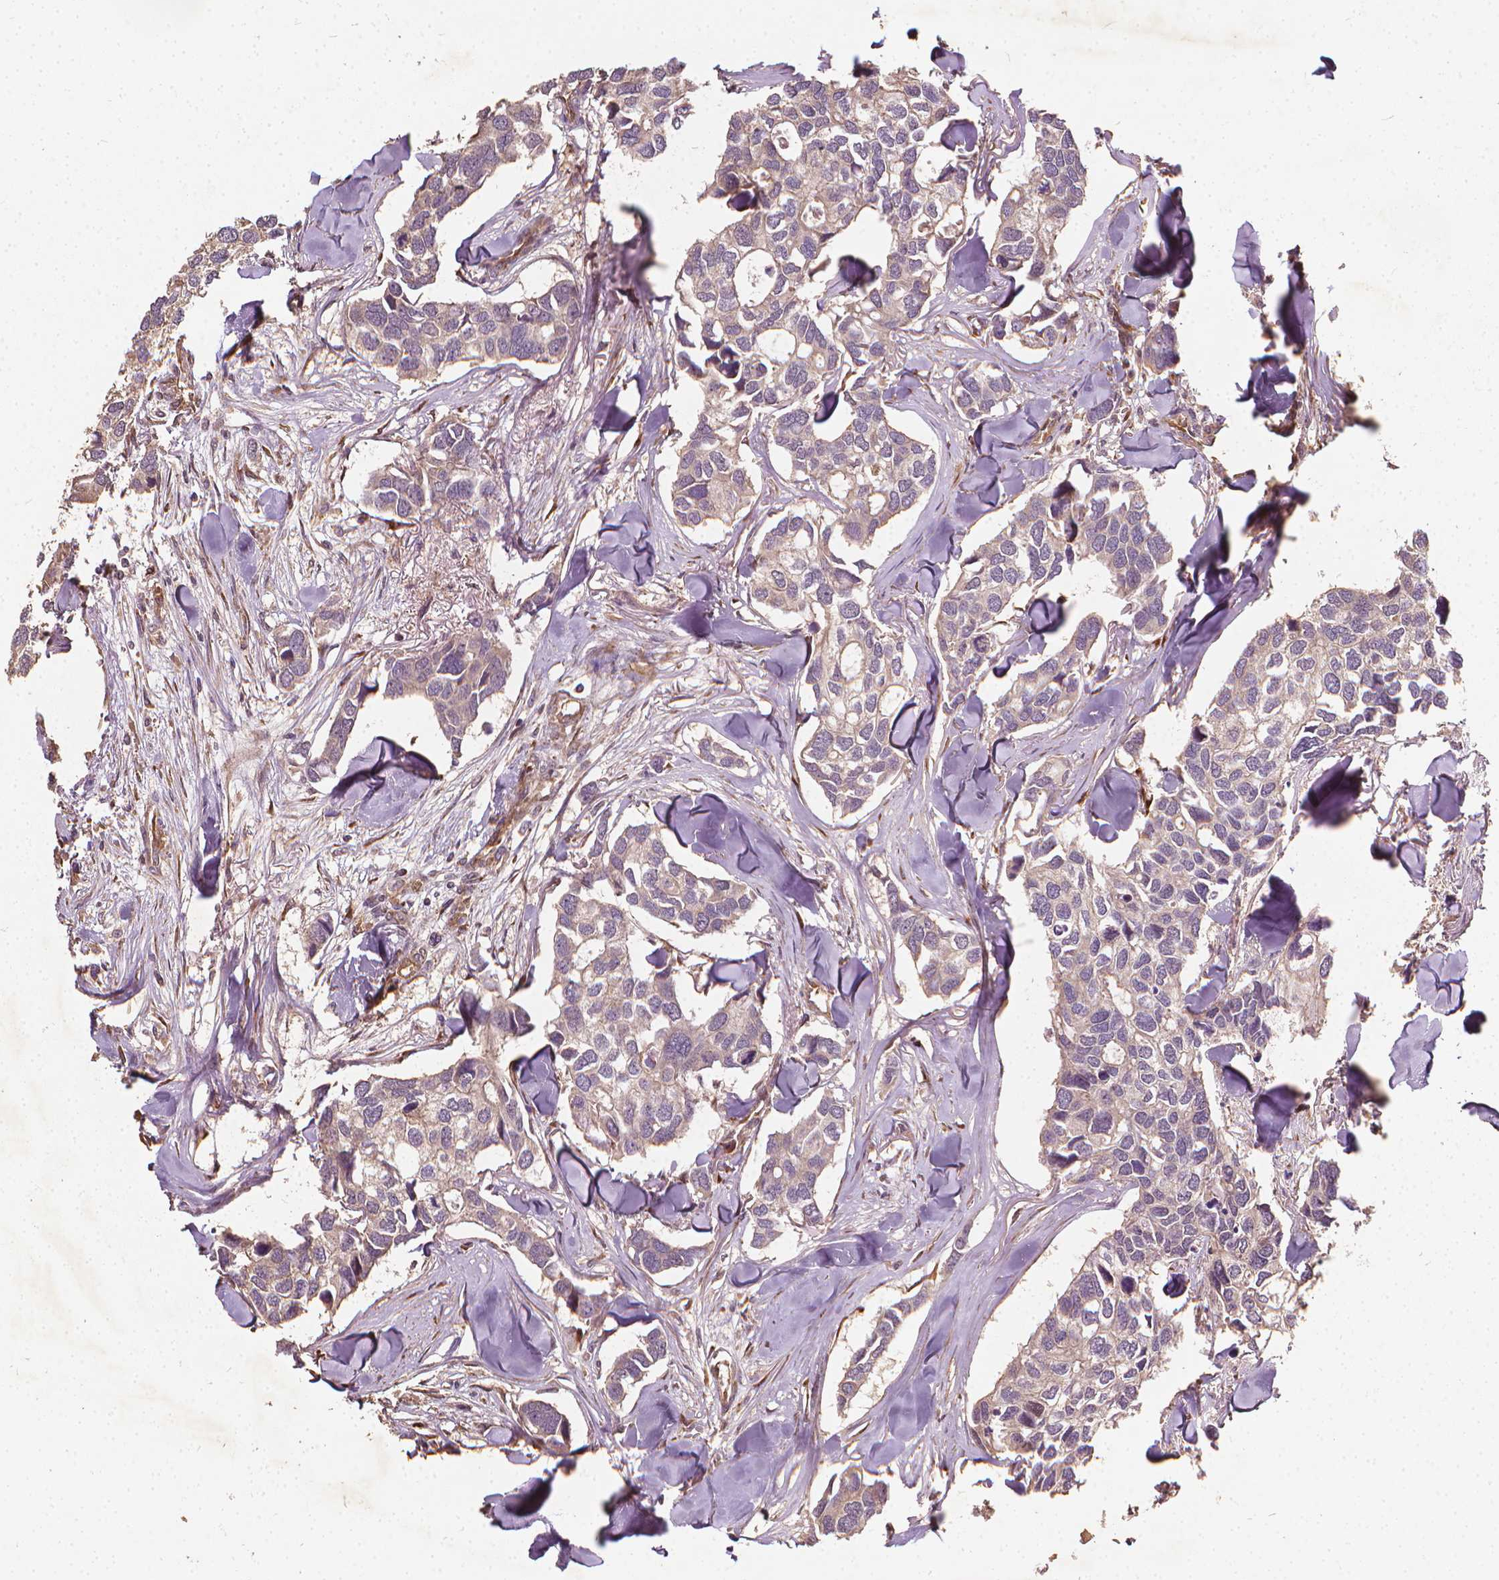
{"staining": {"intensity": "weak", "quantity": ">75%", "location": "cytoplasmic/membranous"}, "tissue": "breast cancer", "cell_type": "Tumor cells", "image_type": "cancer", "snomed": [{"axis": "morphology", "description": "Duct carcinoma"}, {"axis": "topography", "description": "Breast"}], "caption": "Brown immunohistochemical staining in intraductal carcinoma (breast) demonstrates weak cytoplasmic/membranous positivity in about >75% of tumor cells. (brown staining indicates protein expression, while blue staining denotes nuclei).", "gene": "UBXN2A", "patient": {"sex": "female", "age": 83}}